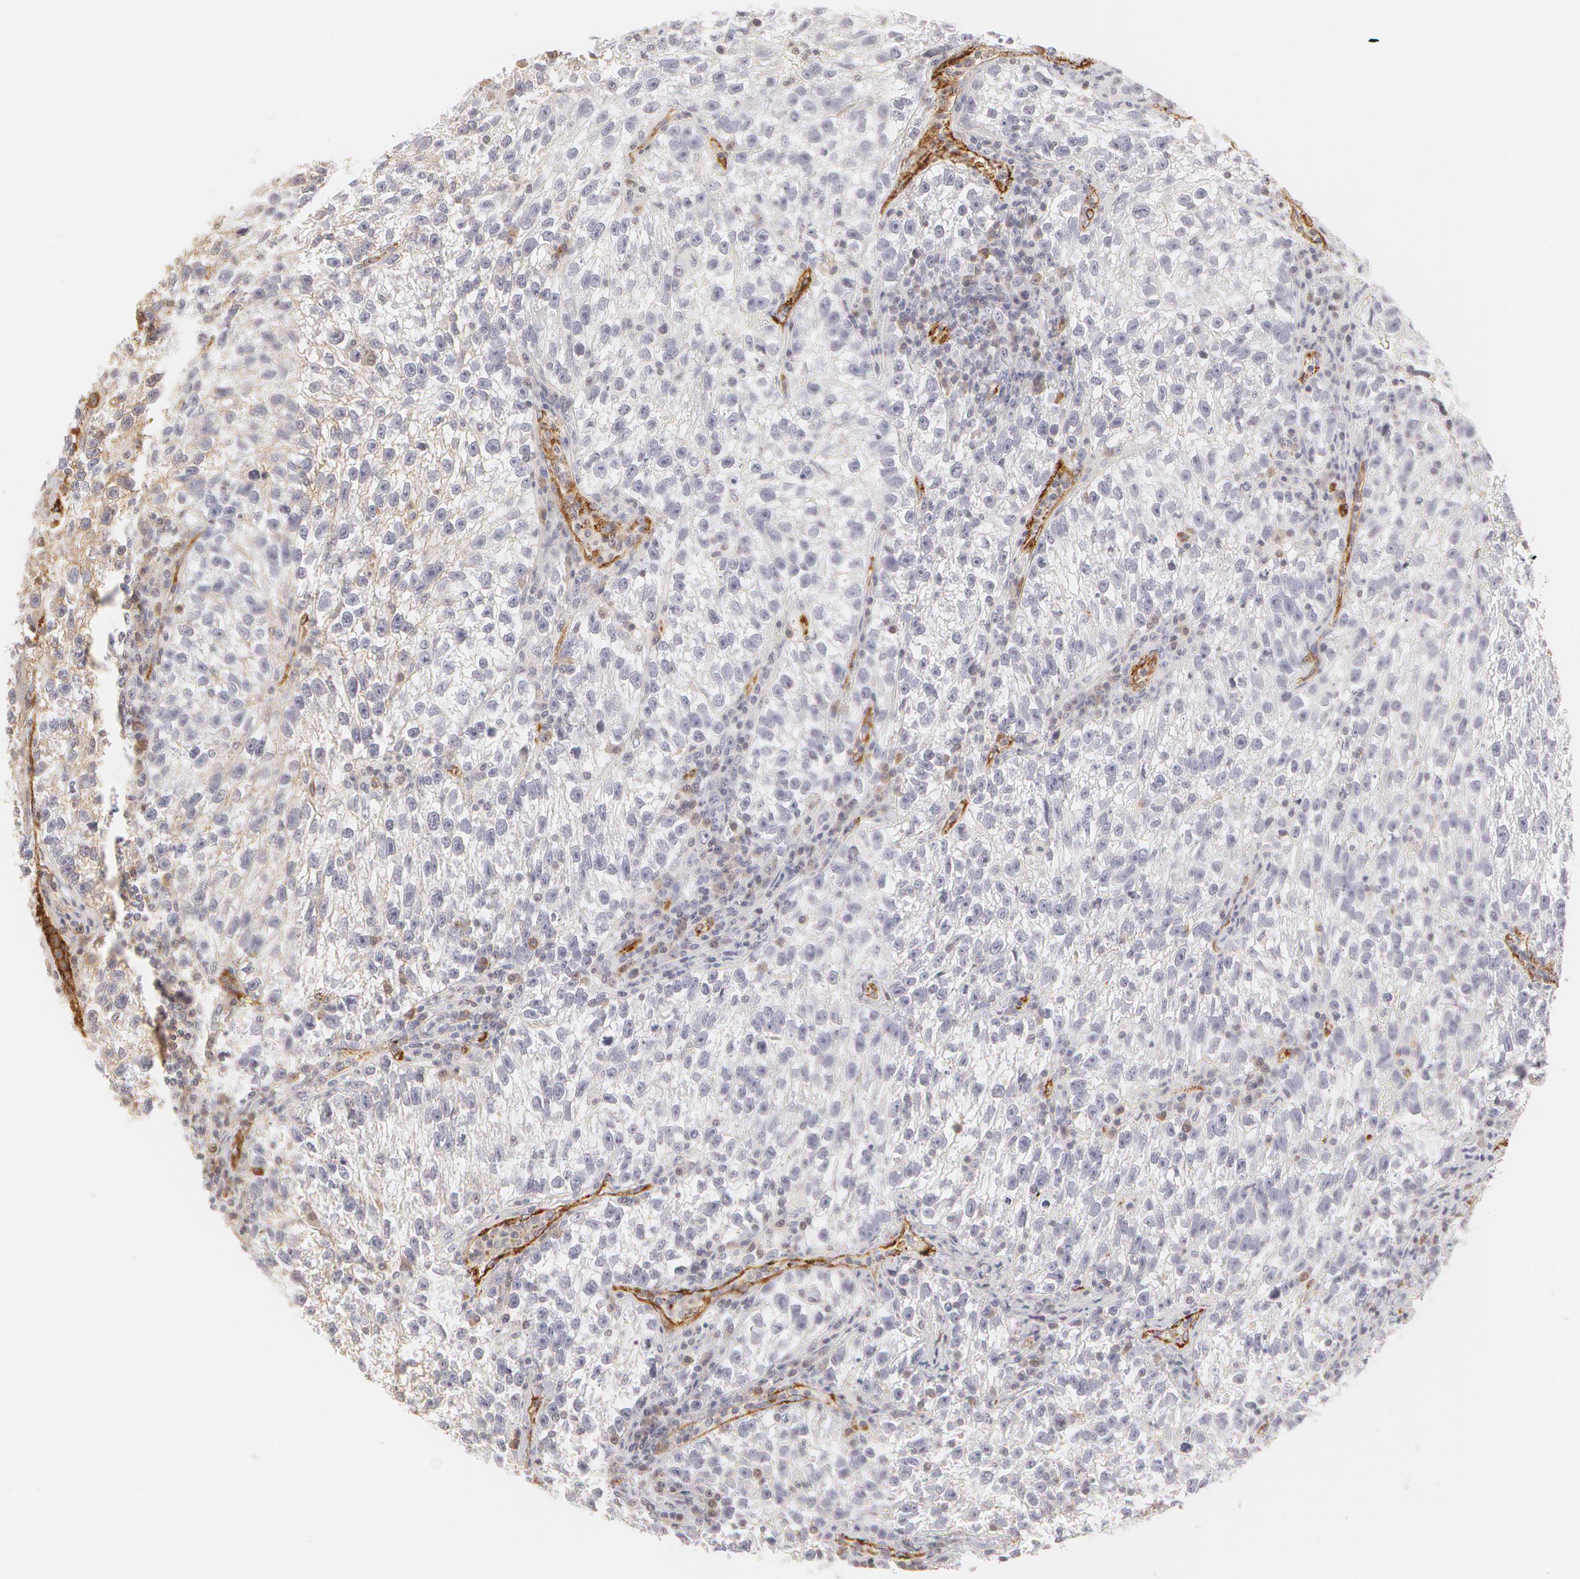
{"staining": {"intensity": "negative", "quantity": "none", "location": "none"}, "tissue": "testis cancer", "cell_type": "Tumor cells", "image_type": "cancer", "snomed": [{"axis": "morphology", "description": "Seminoma, NOS"}, {"axis": "topography", "description": "Testis"}], "caption": "Tumor cells are negative for protein expression in human testis cancer. The staining is performed using DAB brown chromogen with nuclei counter-stained in using hematoxylin.", "gene": "VWF", "patient": {"sex": "male", "age": 38}}